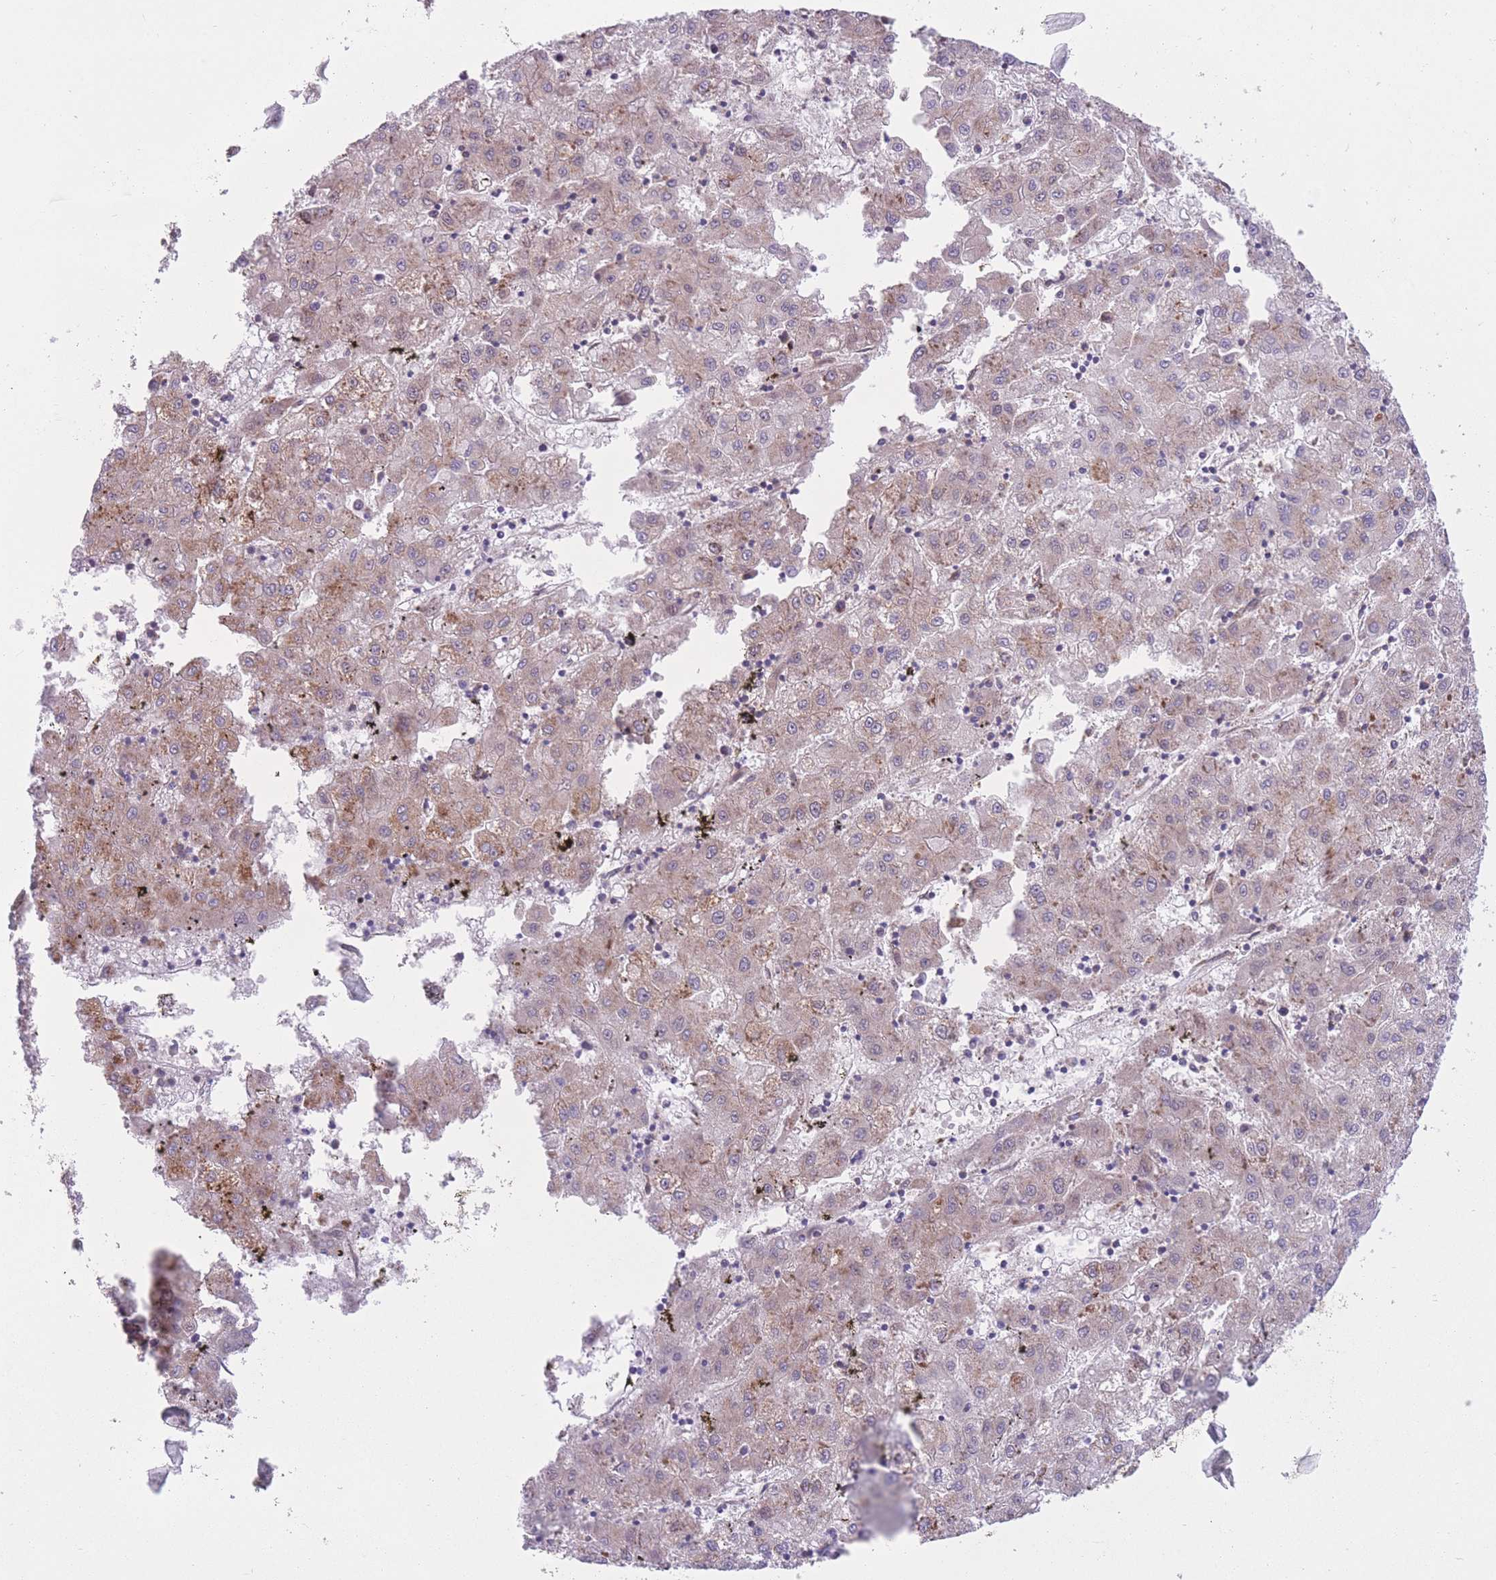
{"staining": {"intensity": "moderate", "quantity": "<25%", "location": "cytoplasmic/membranous"}, "tissue": "liver cancer", "cell_type": "Tumor cells", "image_type": "cancer", "snomed": [{"axis": "morphology", "description": "Carcinoma, Hepatocellular, NOS"}, {"axis": "topography", "description": "Liver"}], "caption": "Brown immunohistochemical staining in liver cancer displays moderate cytoplasmic/membranous expression in approximately <25% of tumor cells.", "gene": "CCT6B", "patient": {"sex": "male", "age": 72}}